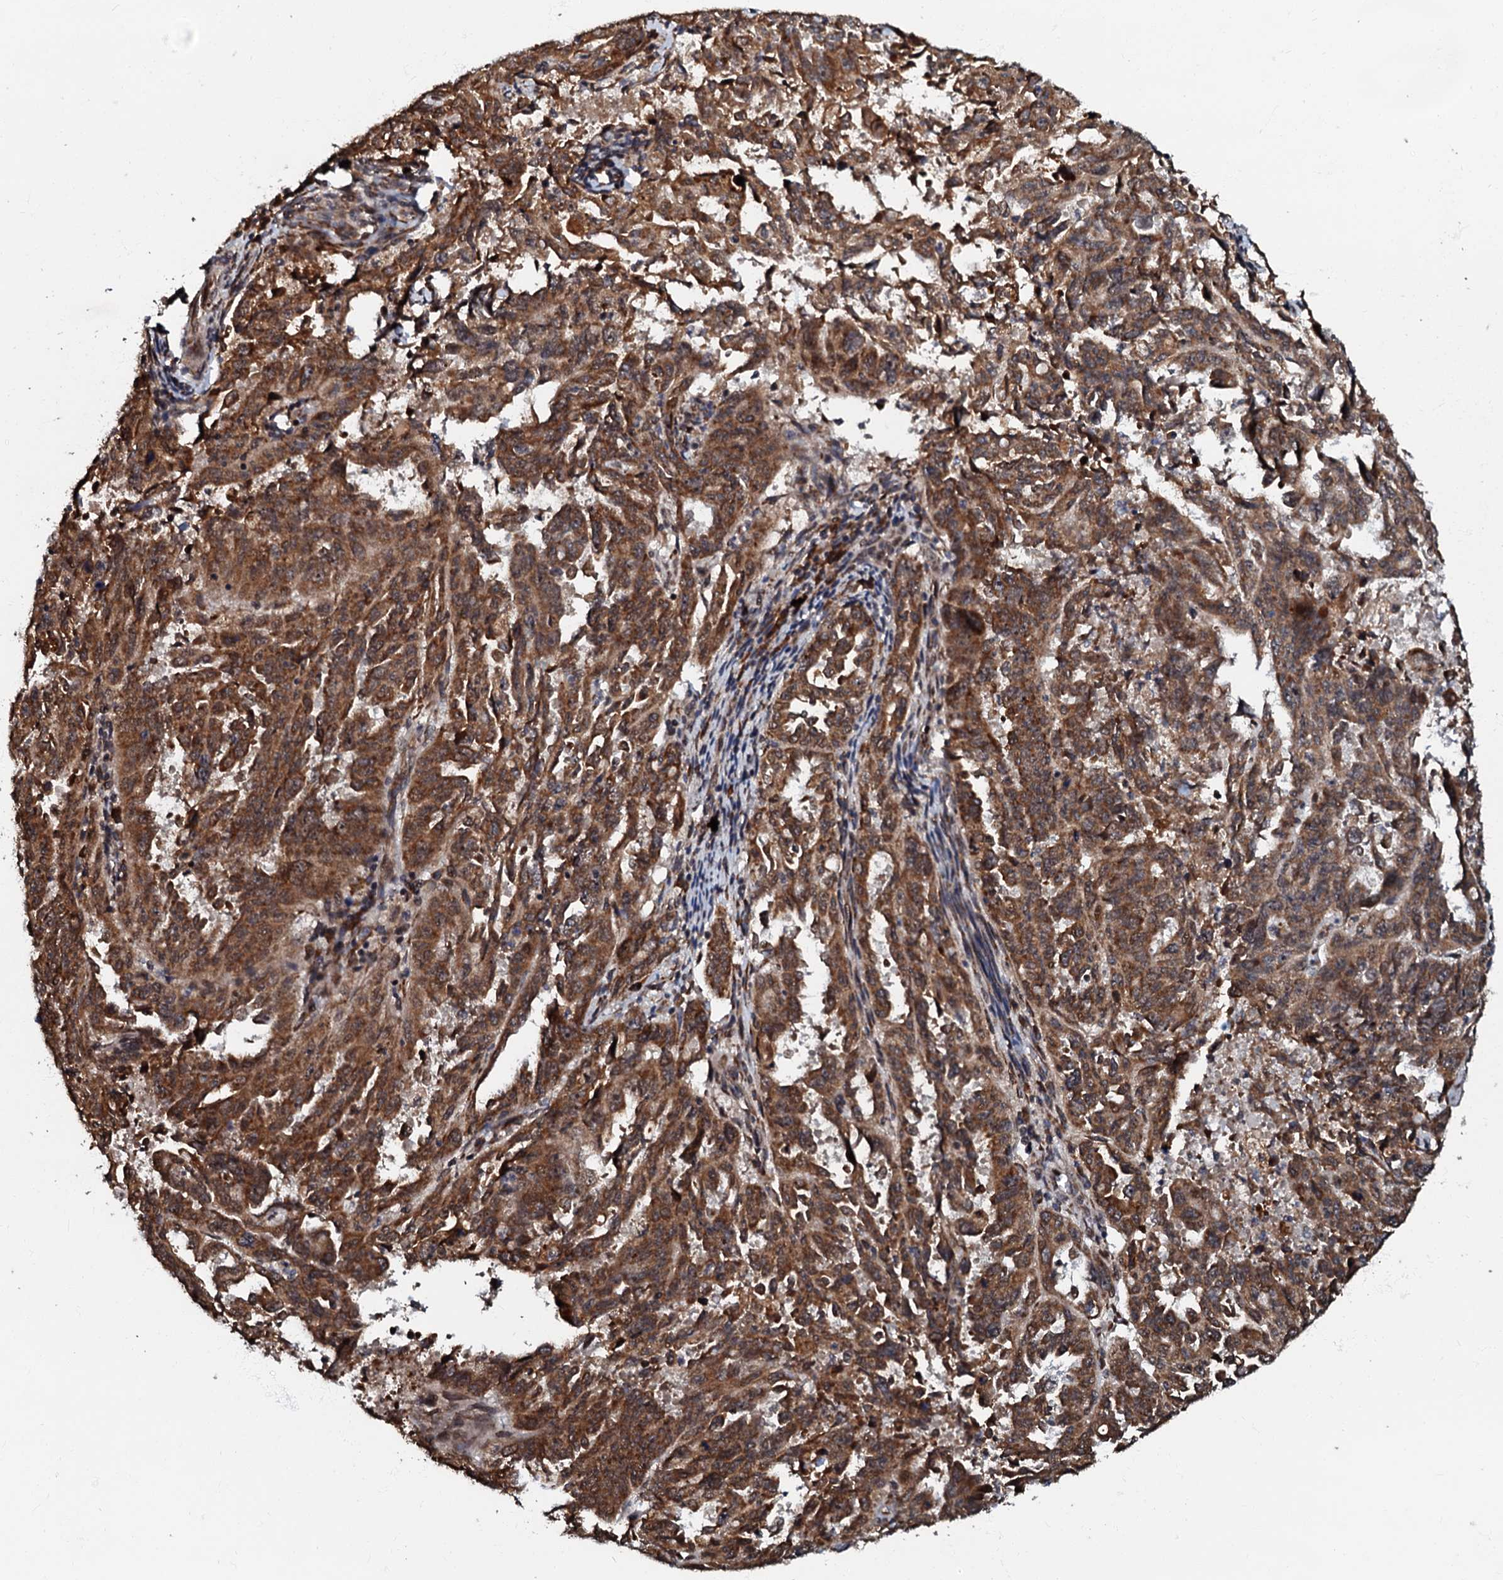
{"staining": {"intensity": "strong", "quantity": ">75%", "location": "cytoplasmic/membranous,nuclear"}, "tissue": "endometrial cancer", "cell_type": "Tumor cells", "image_type": "cancer", "snomed": [{"axis": "morphology", "description": "Adenocarcinoma, NOS"}, {"axis": "topography", "description": "Endometrium"}], "caption": "Strong cytoplasmic/membranous and nuclear staining for a protein is seen in approximately >75% of tumor cells of endometrial cancer (adenocarcinoma) using IHC.", "gene": "C18orf32", "patient": {"sex": "female", "age": 65}}